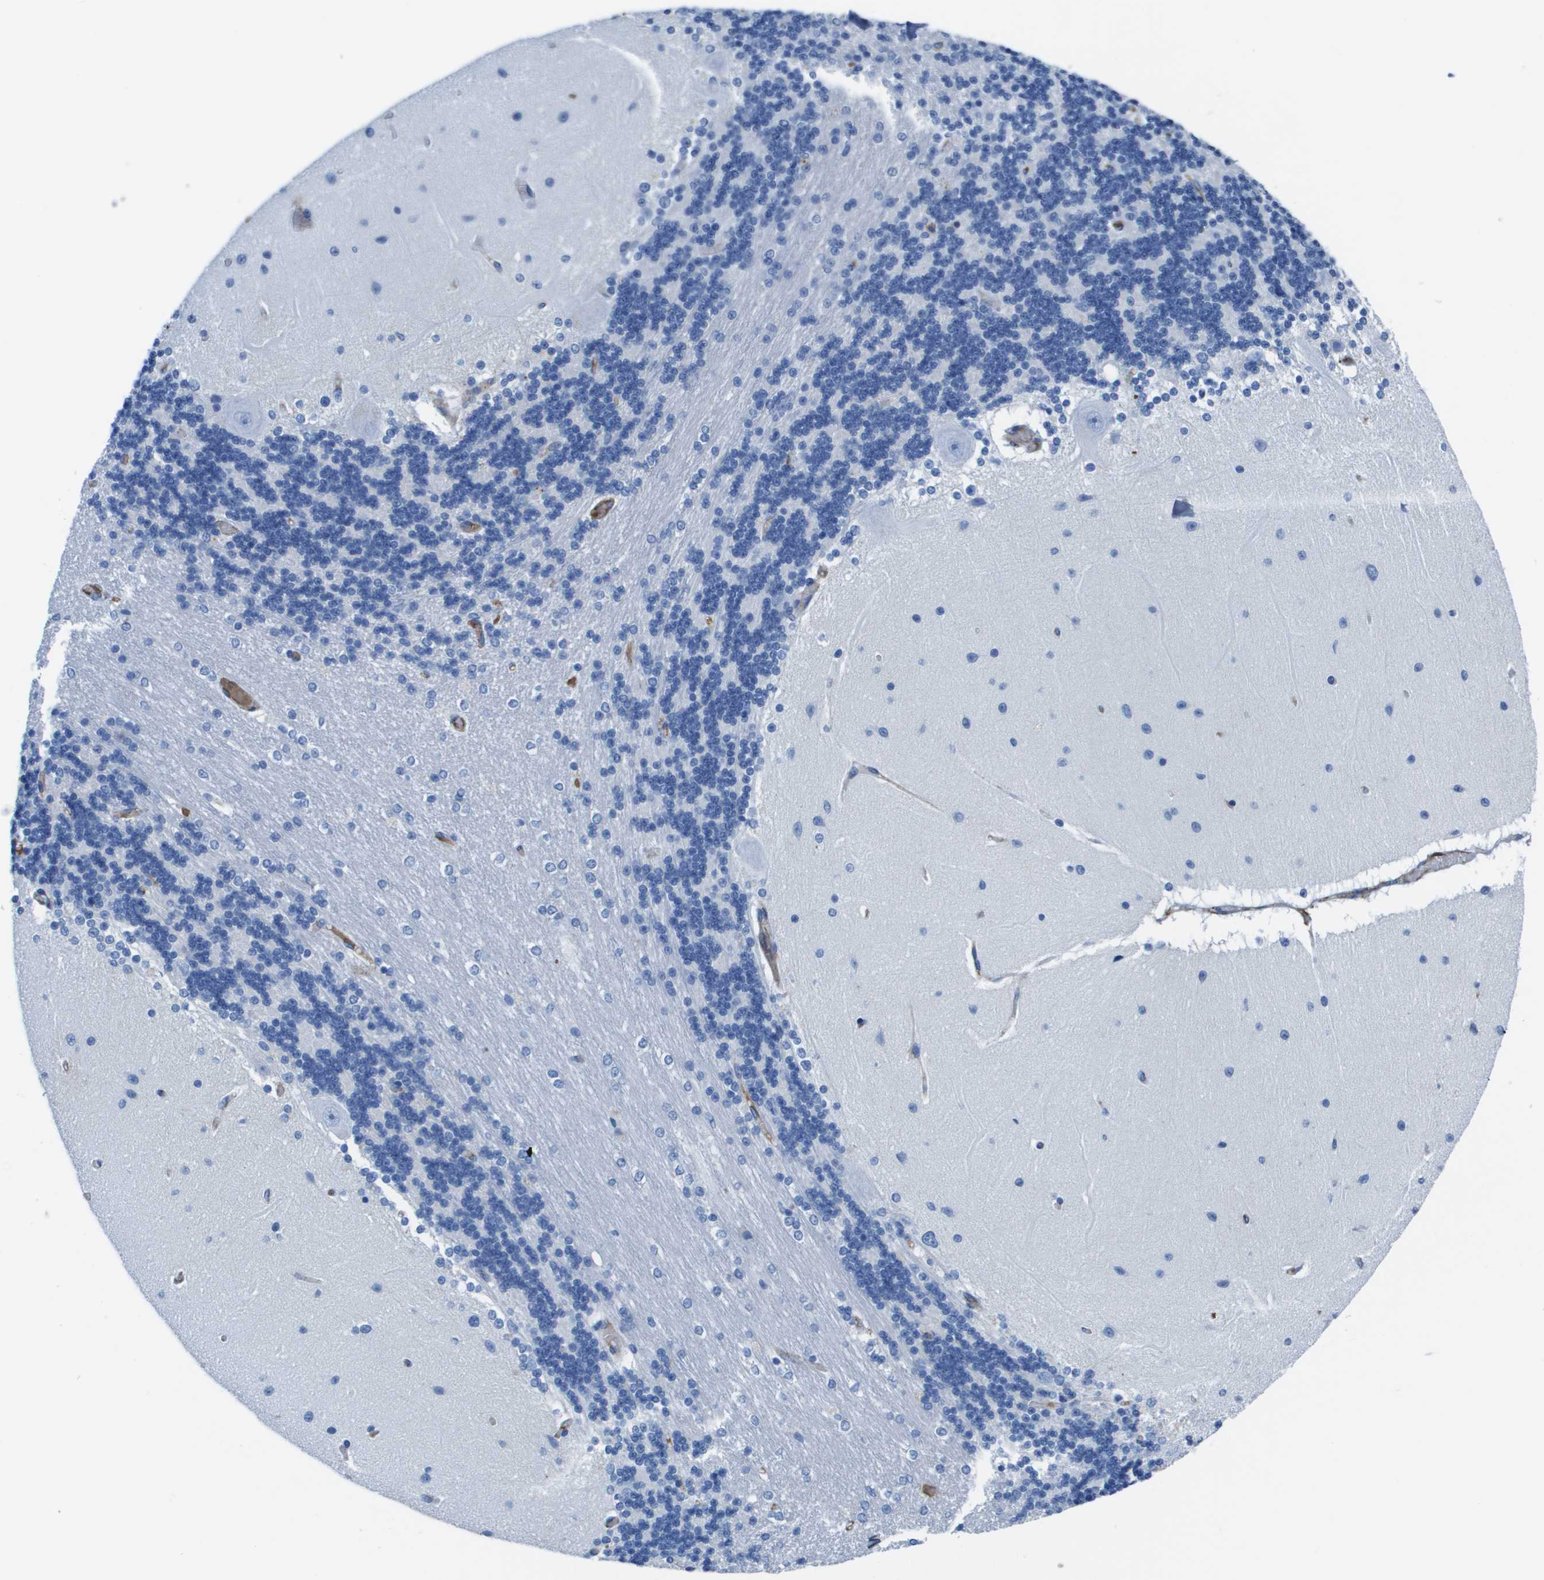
{"staining": {"intensity": "negative", "quantity": "none", "location": "none"}, "tissue": "cerebellum", "cell_type": "Cells in granular layer", "image_type": "normal", "snomed": [{"axis": "morphology", "description": "Normal tissue, NOS"}, {"axis": "topography", "description": "Cerebellum"}], "caption": "Immunohistochemistry histopathology image of unremarkable cerebellum: cerebellum stained with DAB (3,3'-diaminobenzidine) displays no significant protein expression in cells in granular layer.", "gene": "VTN", "patient": {"sex": "female", "age": 54}}